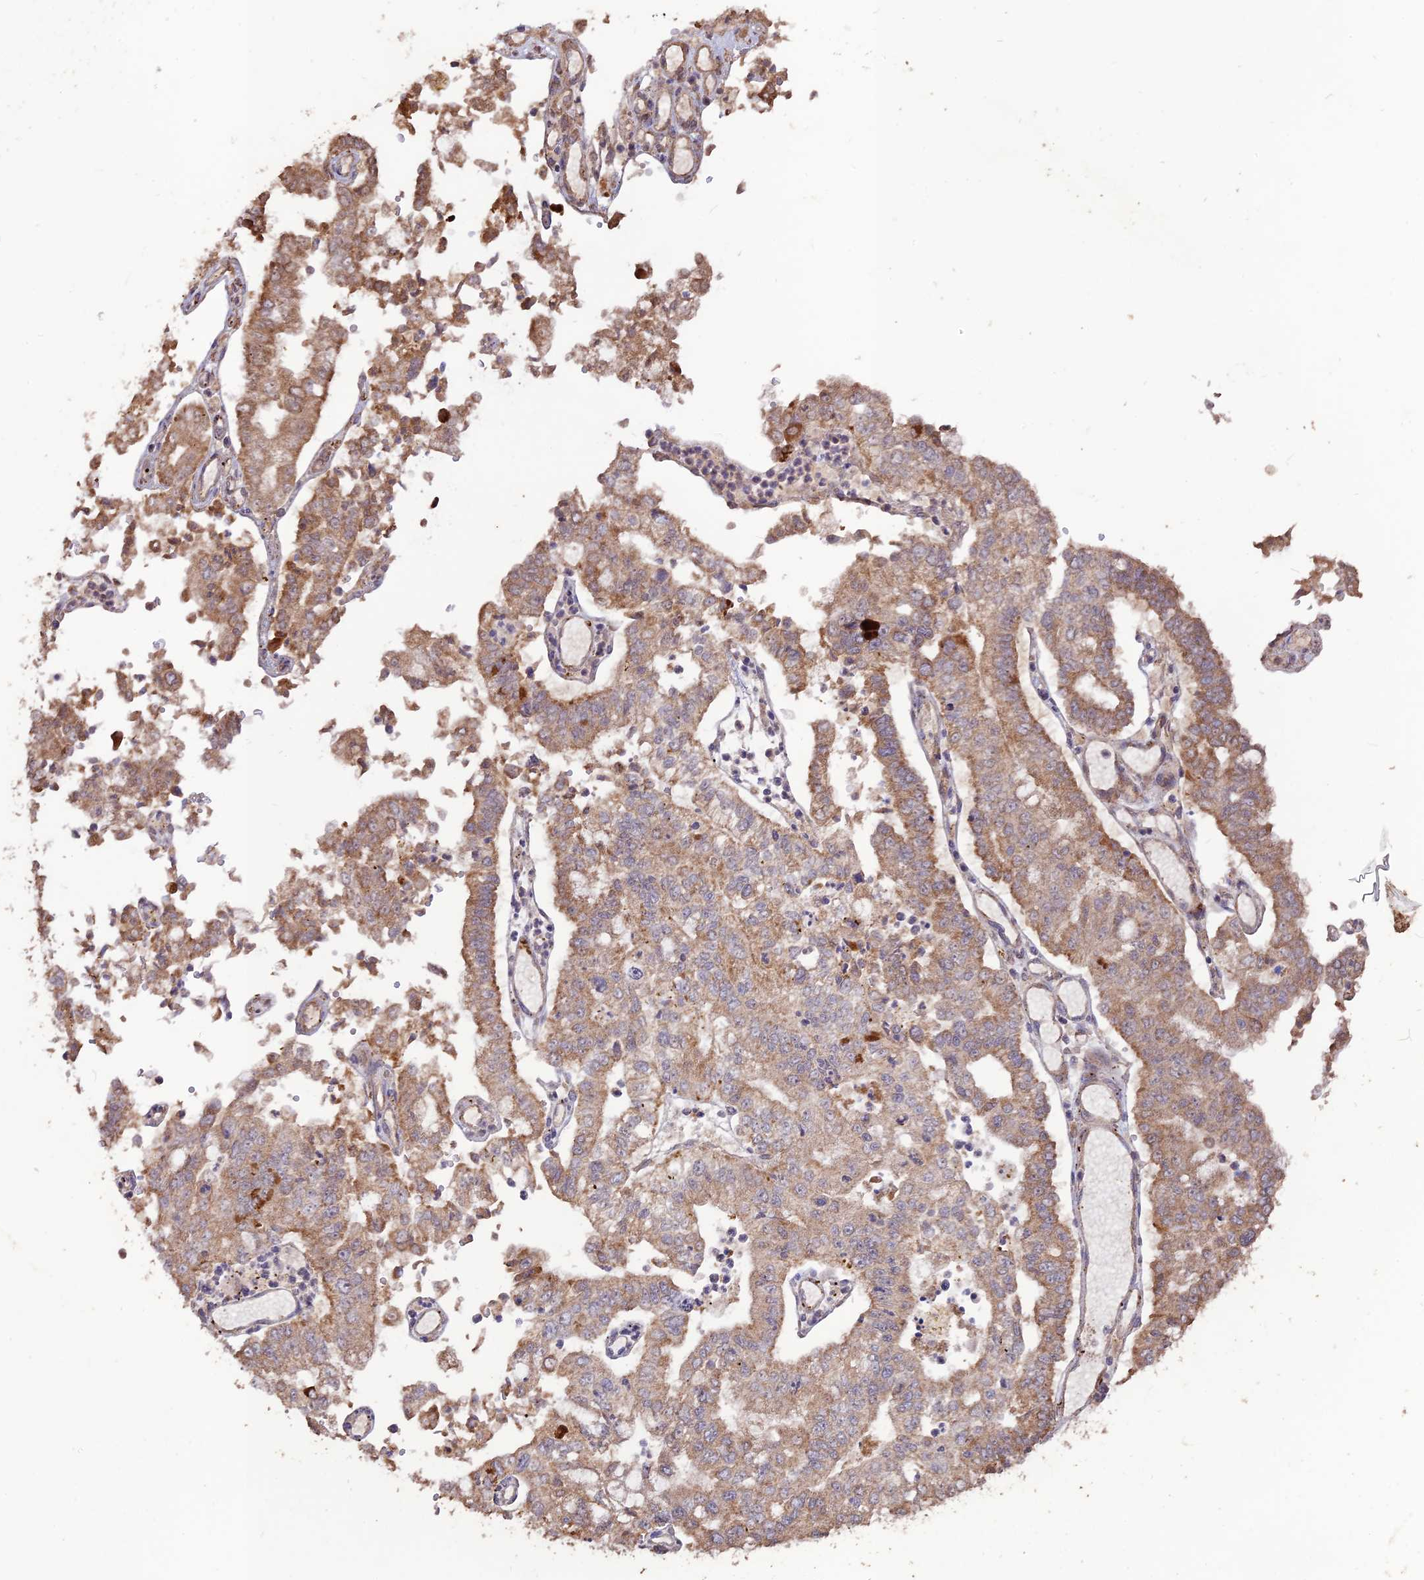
{"staining": {"intensity": "moderate", "quantity": ">75%", "location": "cytoplasmic/membranous"}, "tissue": "stomach cancer", "cell_type": "Tumor cells", "image_type": "cancer", "snomed": [{"axis": "morphology", "description": "Adenocarcinoma, NOS"}, {"axis": "topography", "description": "Stomach"}], "caption": "Adenocarcinoma (stomach) stained with a protein marker displays moderate staining in tumor cells.", "gene": "LAYN", "patient": {"sex": "male", "age": 76}}